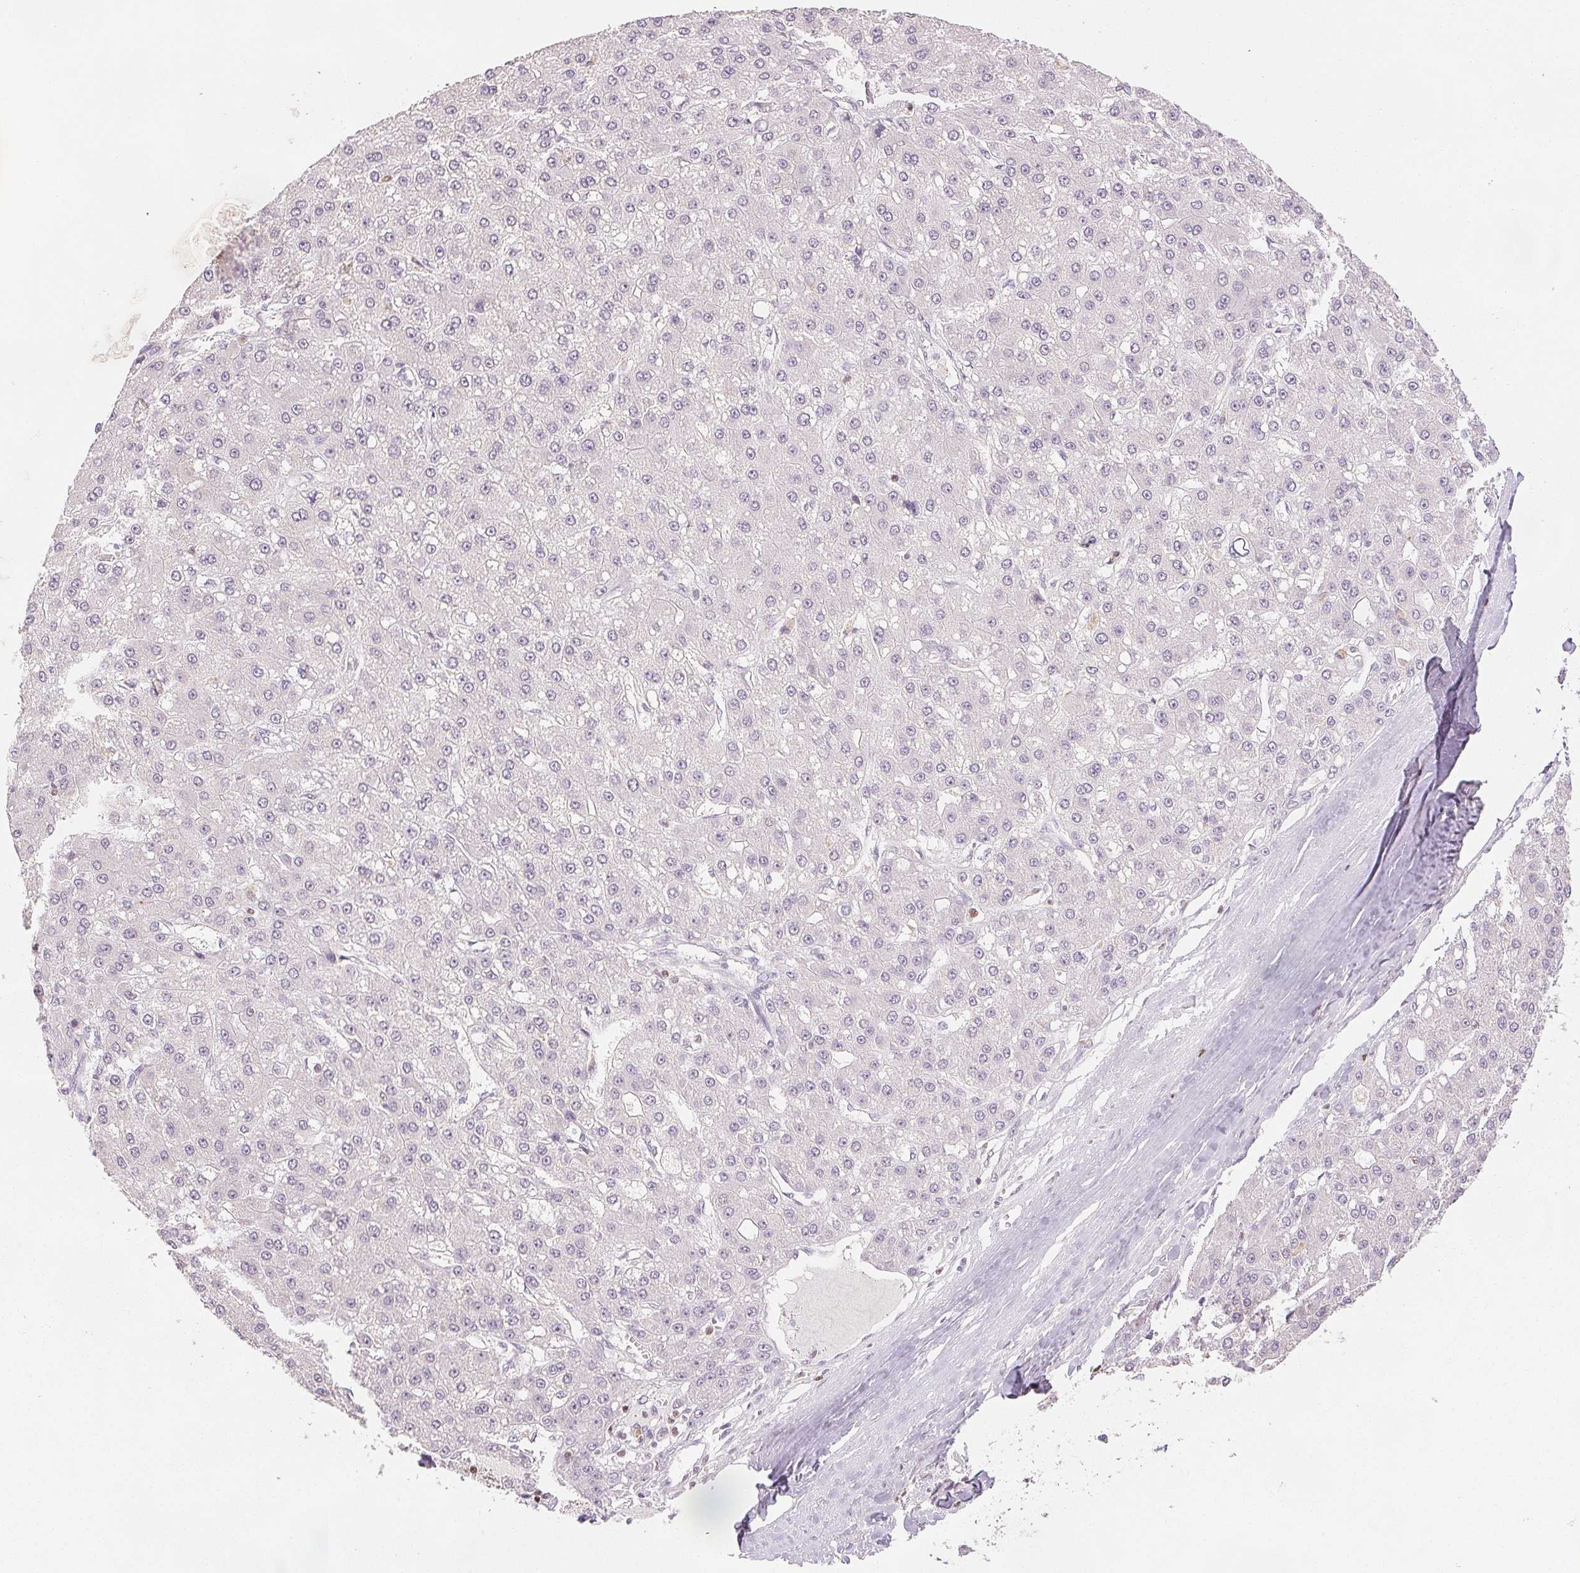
{"staining": {"intensity": "negative", "quantity": "none", "location": "none"}, "tissue": "liver cancer", "cell_type": "Tumor cells", "image_type": "cancer", "snomed": [{"axis": "morphology", "description": "Carcinoma, Hepatocellular, NOS"}, {"axis": "topography", "description": "Liver"}], "caption": "High magnification brightfield microscopy of liver cancer (hepatocellular carcinoma) stained with DAB (brown) and counterstained with hematoxylin (blue): tumor cells show no significant positivity.", "gene": "RUNX2", "patient": {"sex": "male", "age": 67}}